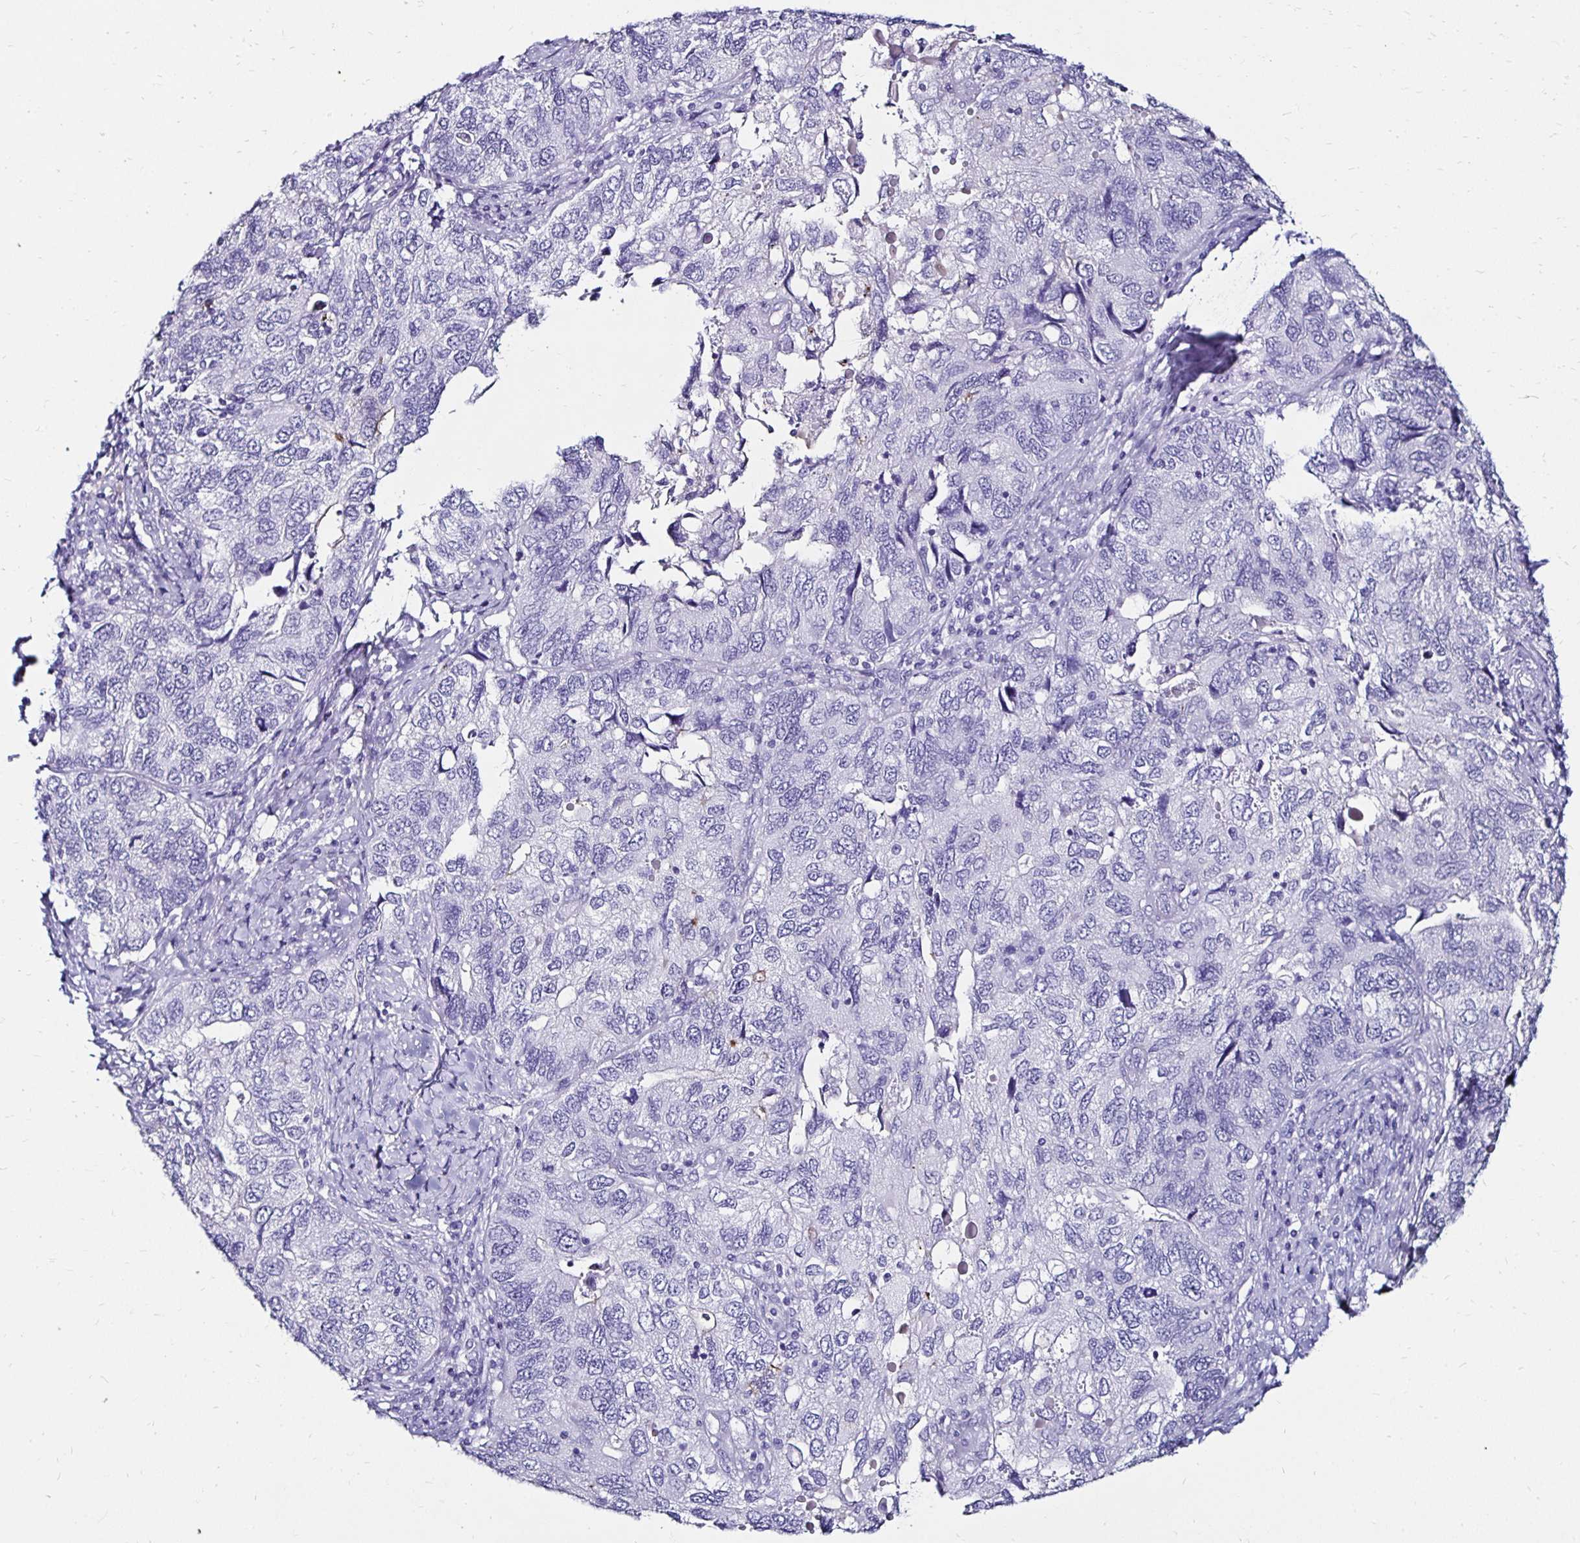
{"staining": {"intensity": "negative", "quantity": "none", "location": "none"}, "tissue": "endometrial cancer", "cell_type": "Tumor cells", "image_type": "cancer", "snomed": [{"axis": "morphology", "description": "Carcinoma, NOS"}, {"axis": "topography", "description": "Uterus"}], "caption": "This is an immunohistochemistry micrograph of human endometrial cancer. There is no expression in tumor cells.", "gene": "KCNT1", "patient": {"sex": "female", "age": 76}}